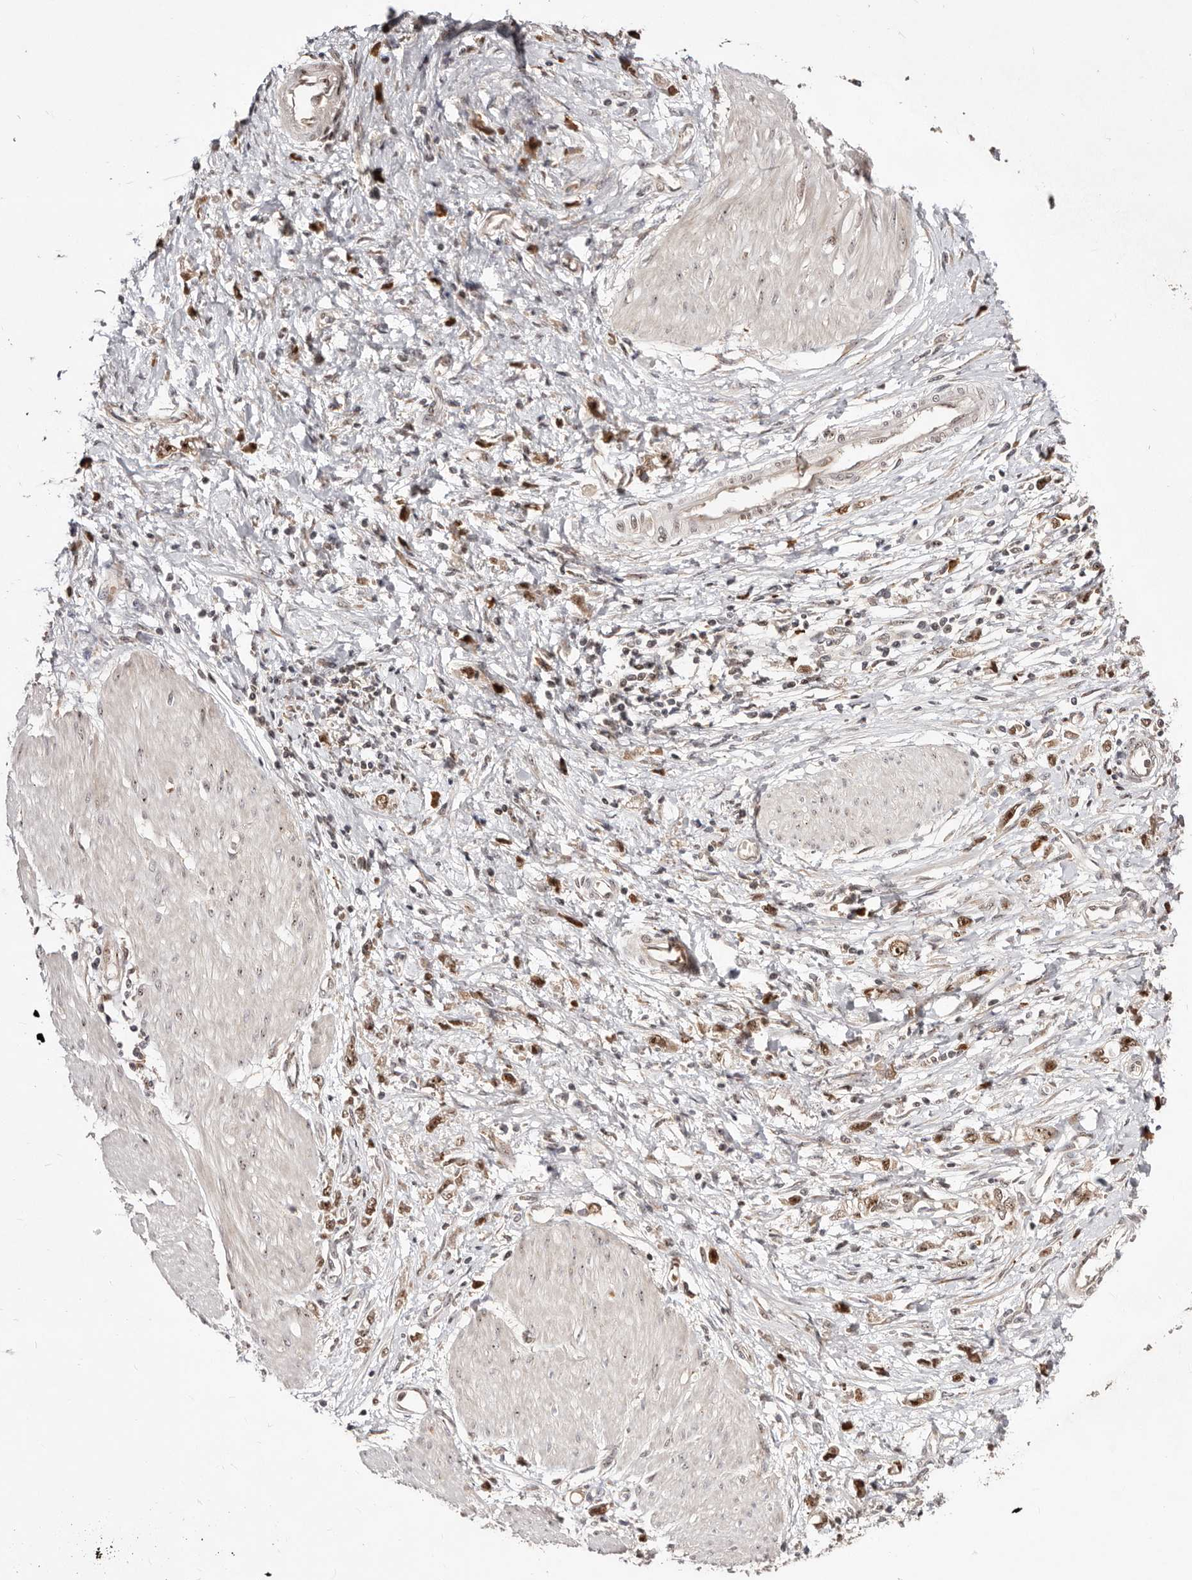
{"staining": {"intensity": "moderate", "quantity": ">75%", "location": "cytoplasmic/membranous,nuclear"}, "tissue": "stomach cancer", "cell_type": "Tumor cells", "image_type": "cancer", "snomed": [{"axis": "morphology", "description": "Adenocarcinoma, NOS"}, {"axis": "topography", "description": "Stomach"}], "caption": "This histopathology image reveals stomach cancer stained with immunohistochemistry to label a protein in brown. The cytoplasmic/membranous and nuclear of tumor cells show moderate positivity for the protein. Nuclei are counter-stained blue.", "gene": "APOL6", "patient": {"sex": "female", "age": 76}}